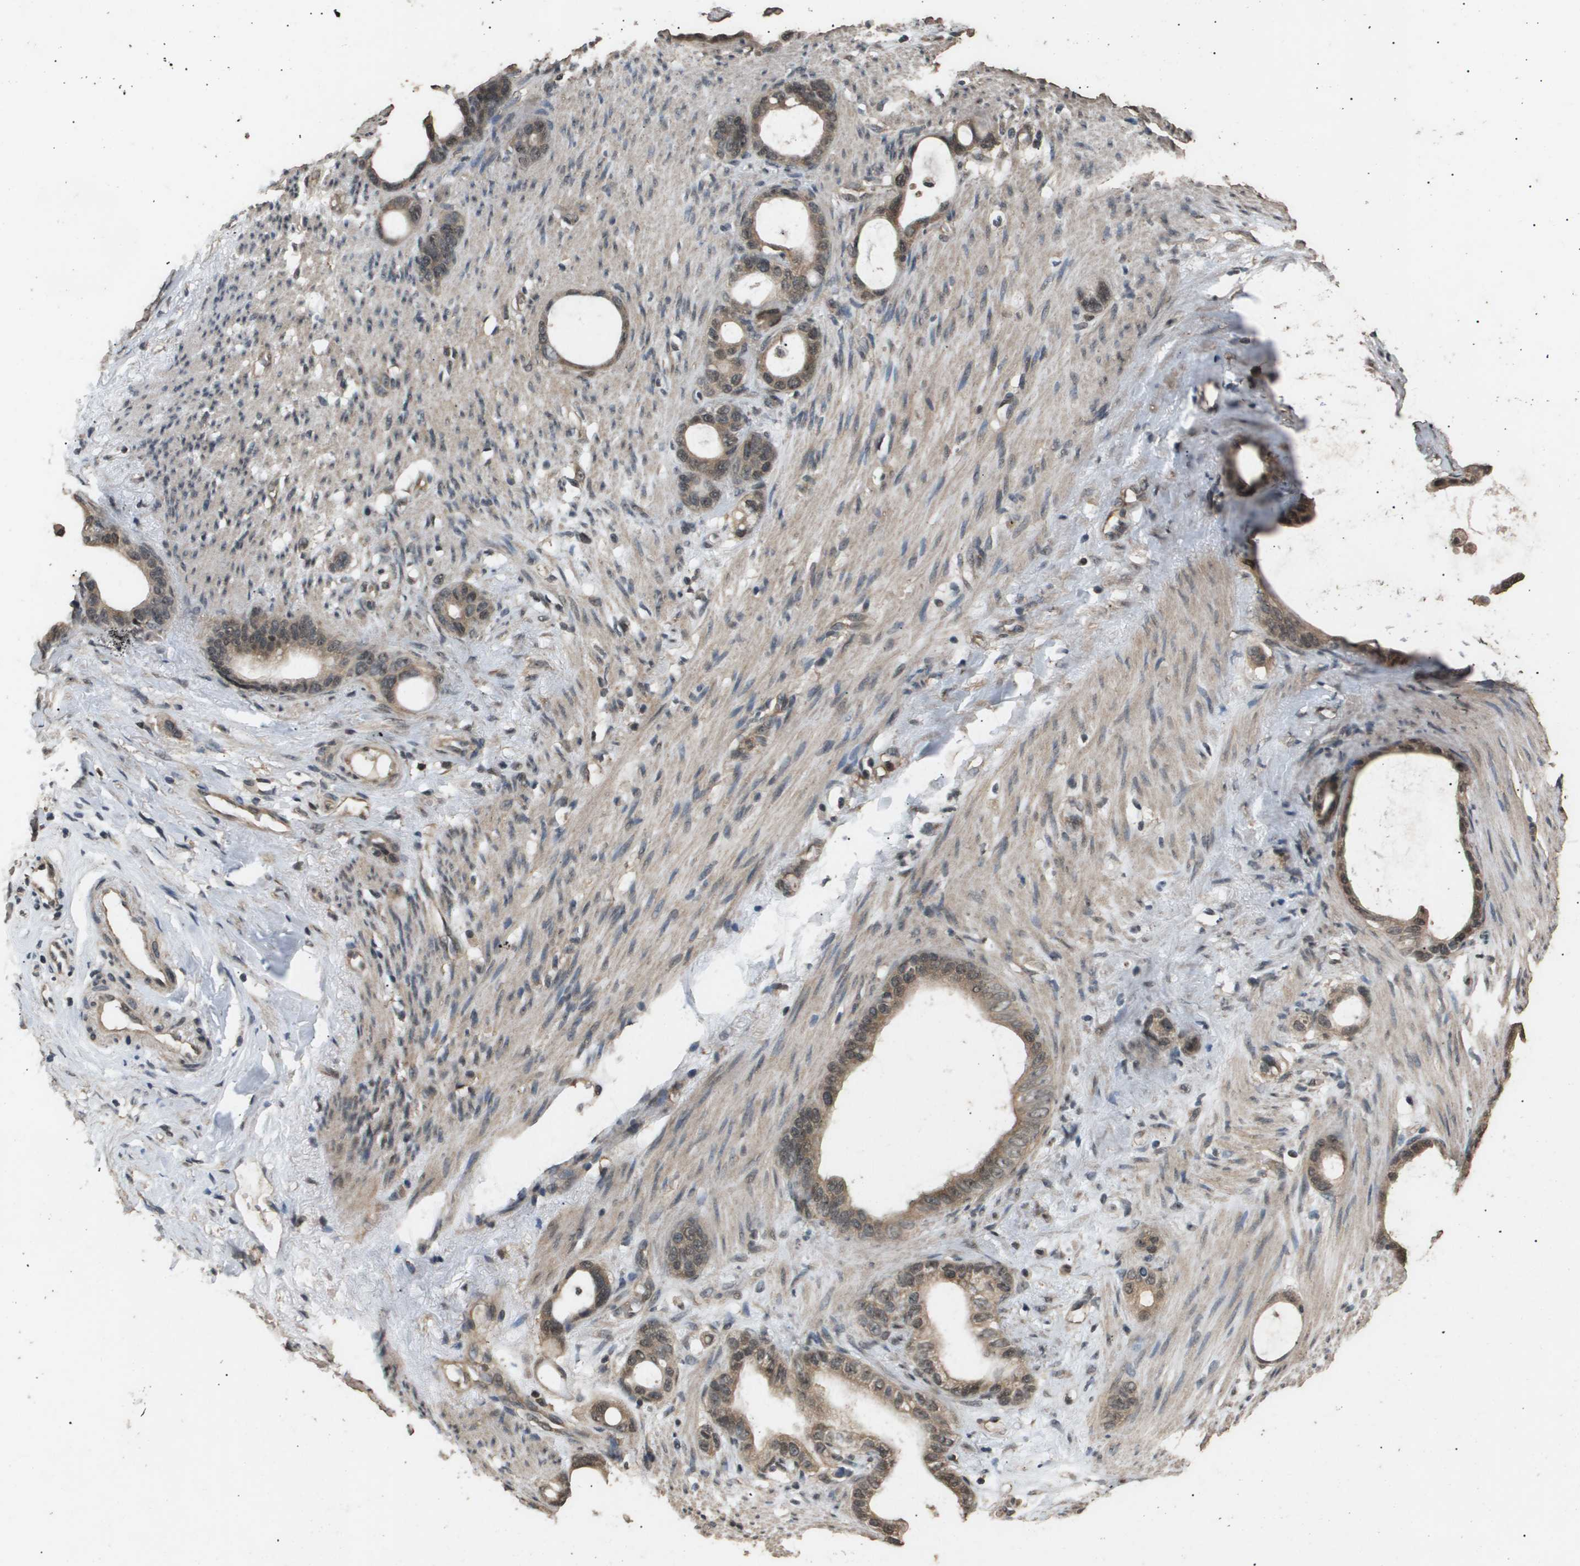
{"staining": {"intensity": "moderate", "quantity": ">75%", "location": "cytoplasmic/membranous,nuclear"}, "tissue": "stomach cancer", "cell_type": "Tumor cells", "image_type": "cancer", "snomed": [{"axis": "morphology", "description": "Adenocarcinoma, NOS"}, {"axis": "topography", "description": "Stomach"}], "caption": "IHC histopathology image of stomach adenocarcinoma stained for a protein (brown), which exhibits medium levels of moderate cytoplasmic/membranous and nuclear positivity in about >75% of tumor cells.", "gene": "ING1", "patient": {"sex": "female", "age": 75}}